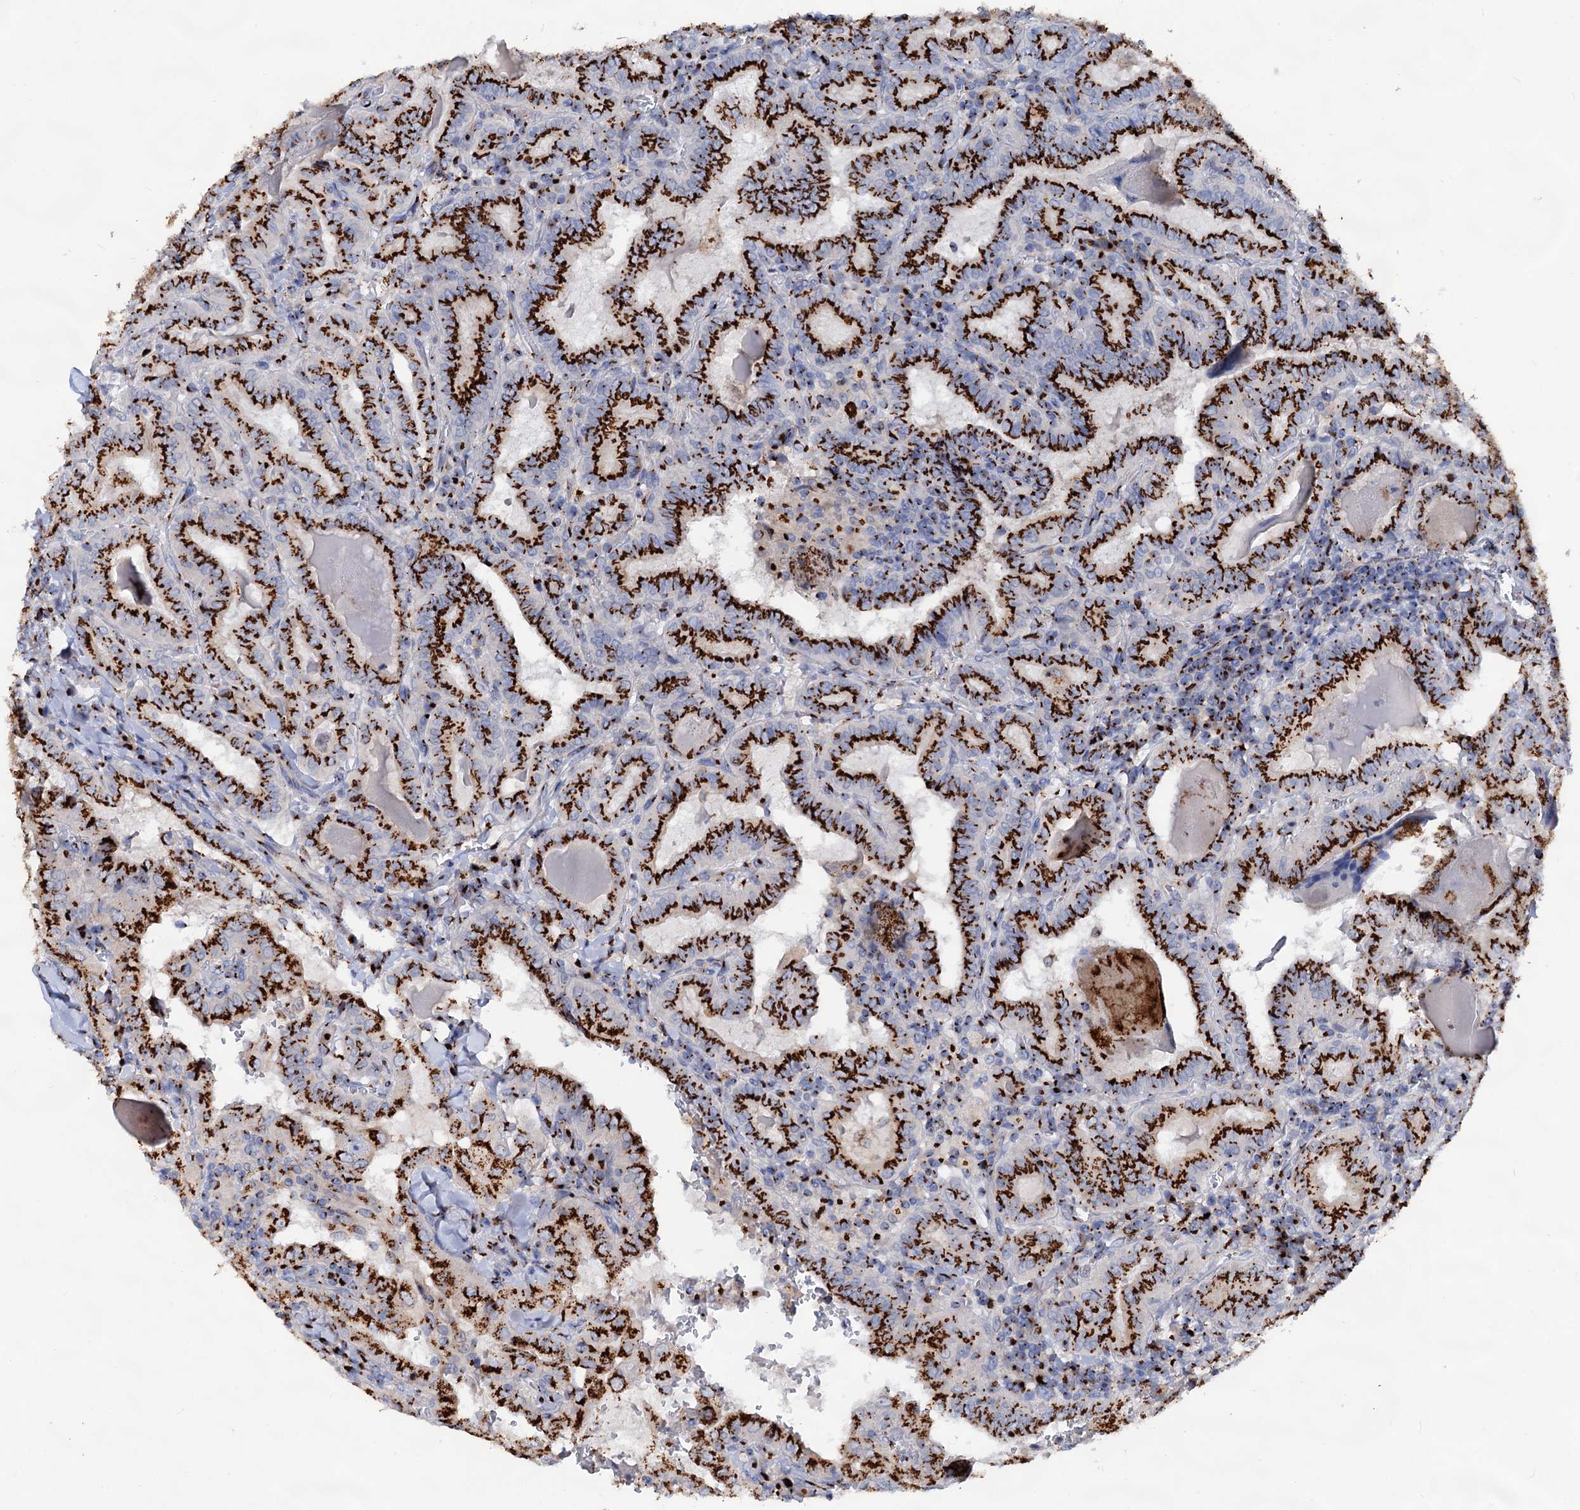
{"staining": {"intensity": "strong", "quantity": ">75%", "location": "cytoplasmic/membranous"}, "tissue": "thyroid cancer", "cell_type": "Tumor cells", "image_type": "cancer", "snomed": [{"axis": "morphology", "description": "Papillary adenocarcinoma, NOS"}, {"axis": "topography", "description": "Thyroid gland"}], "caption": "A brown stain shows strong cytoplasmic/membranous expression of a protein in thyroid cancer (papillary adenocarcinoma) tumor cells. (Brightfield microscopy of DAB IHC at high magnification).", "gene": "TM9SF3", "patient": {"sex": "female", "age": 72}}